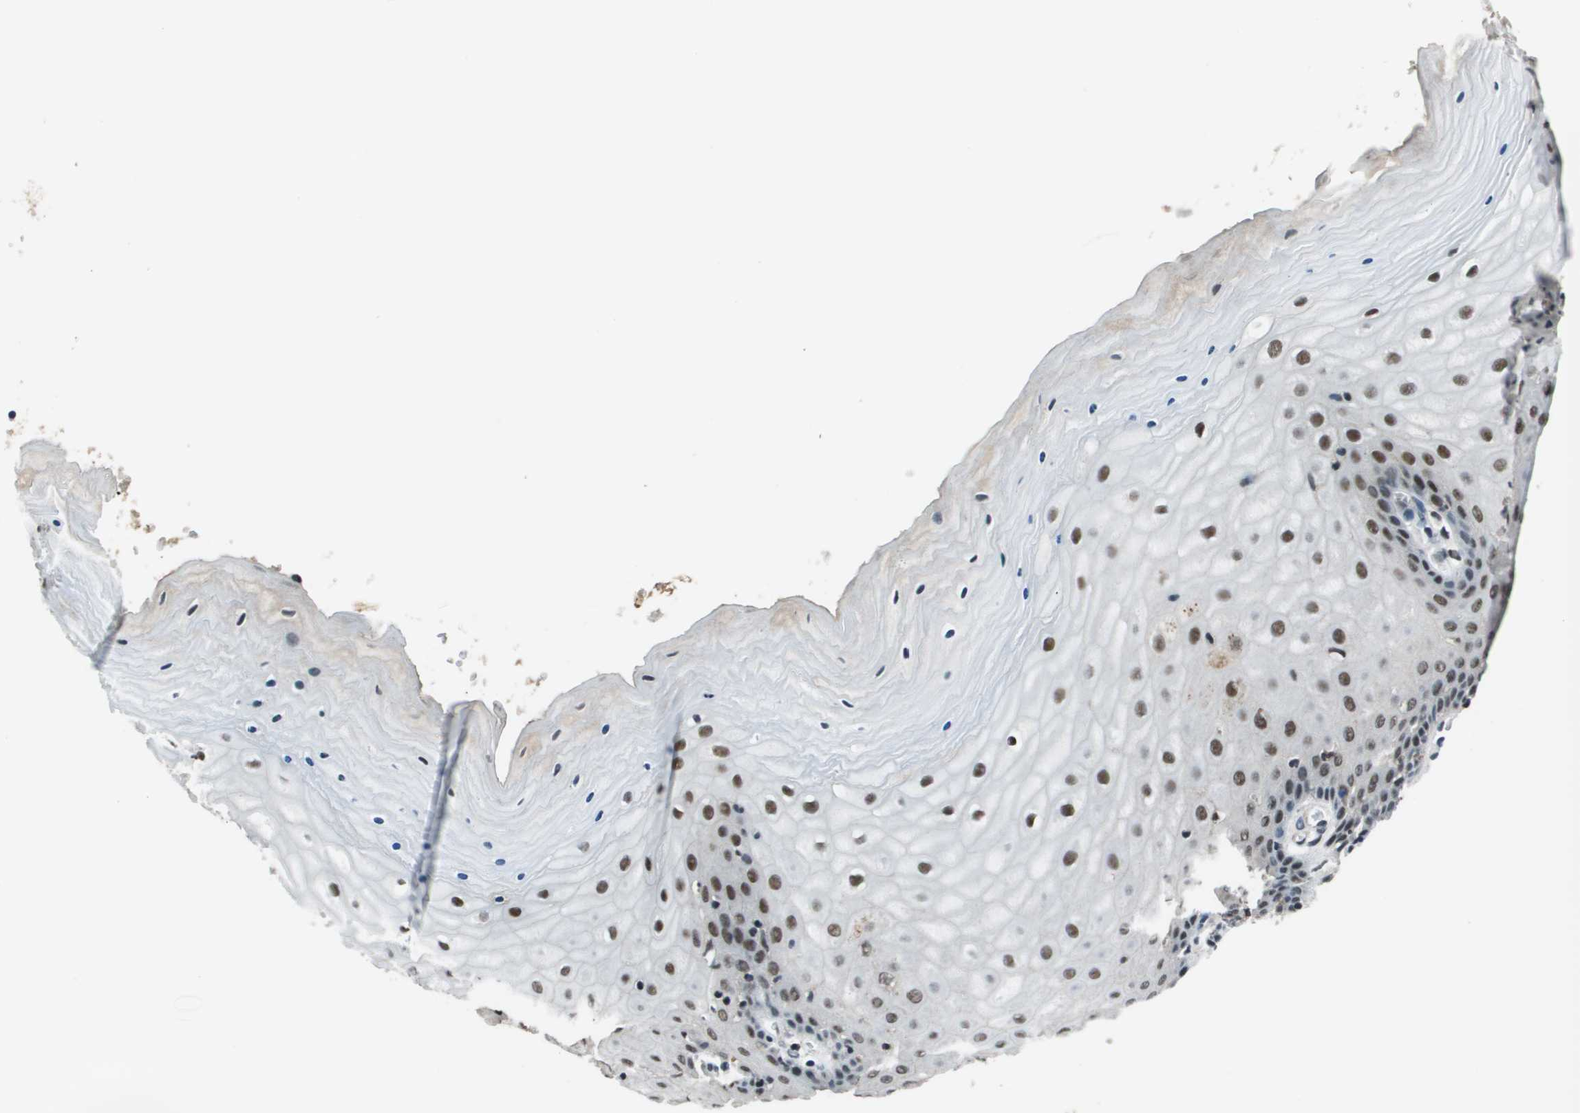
{"staining": {"intensity": "strong", "quantity": ">75%", "location": "nuclear"}, "tissue": "cervix", "cell_type": "Glandular cells", "image_type": "normal", "snomed": [{"axis": "morphology", "description": "Normal tissue, NOS"}, {"axis": "topography", "description": "Cervix"}], "caption": "IHC histopathology image of benign human cervix stained for a protein (brown), which reveals high levels of strong nuclear expression in about >75% of glandular cells.", "gene": "THRAP3", "patient": {"sex": "female", "age": 55}}